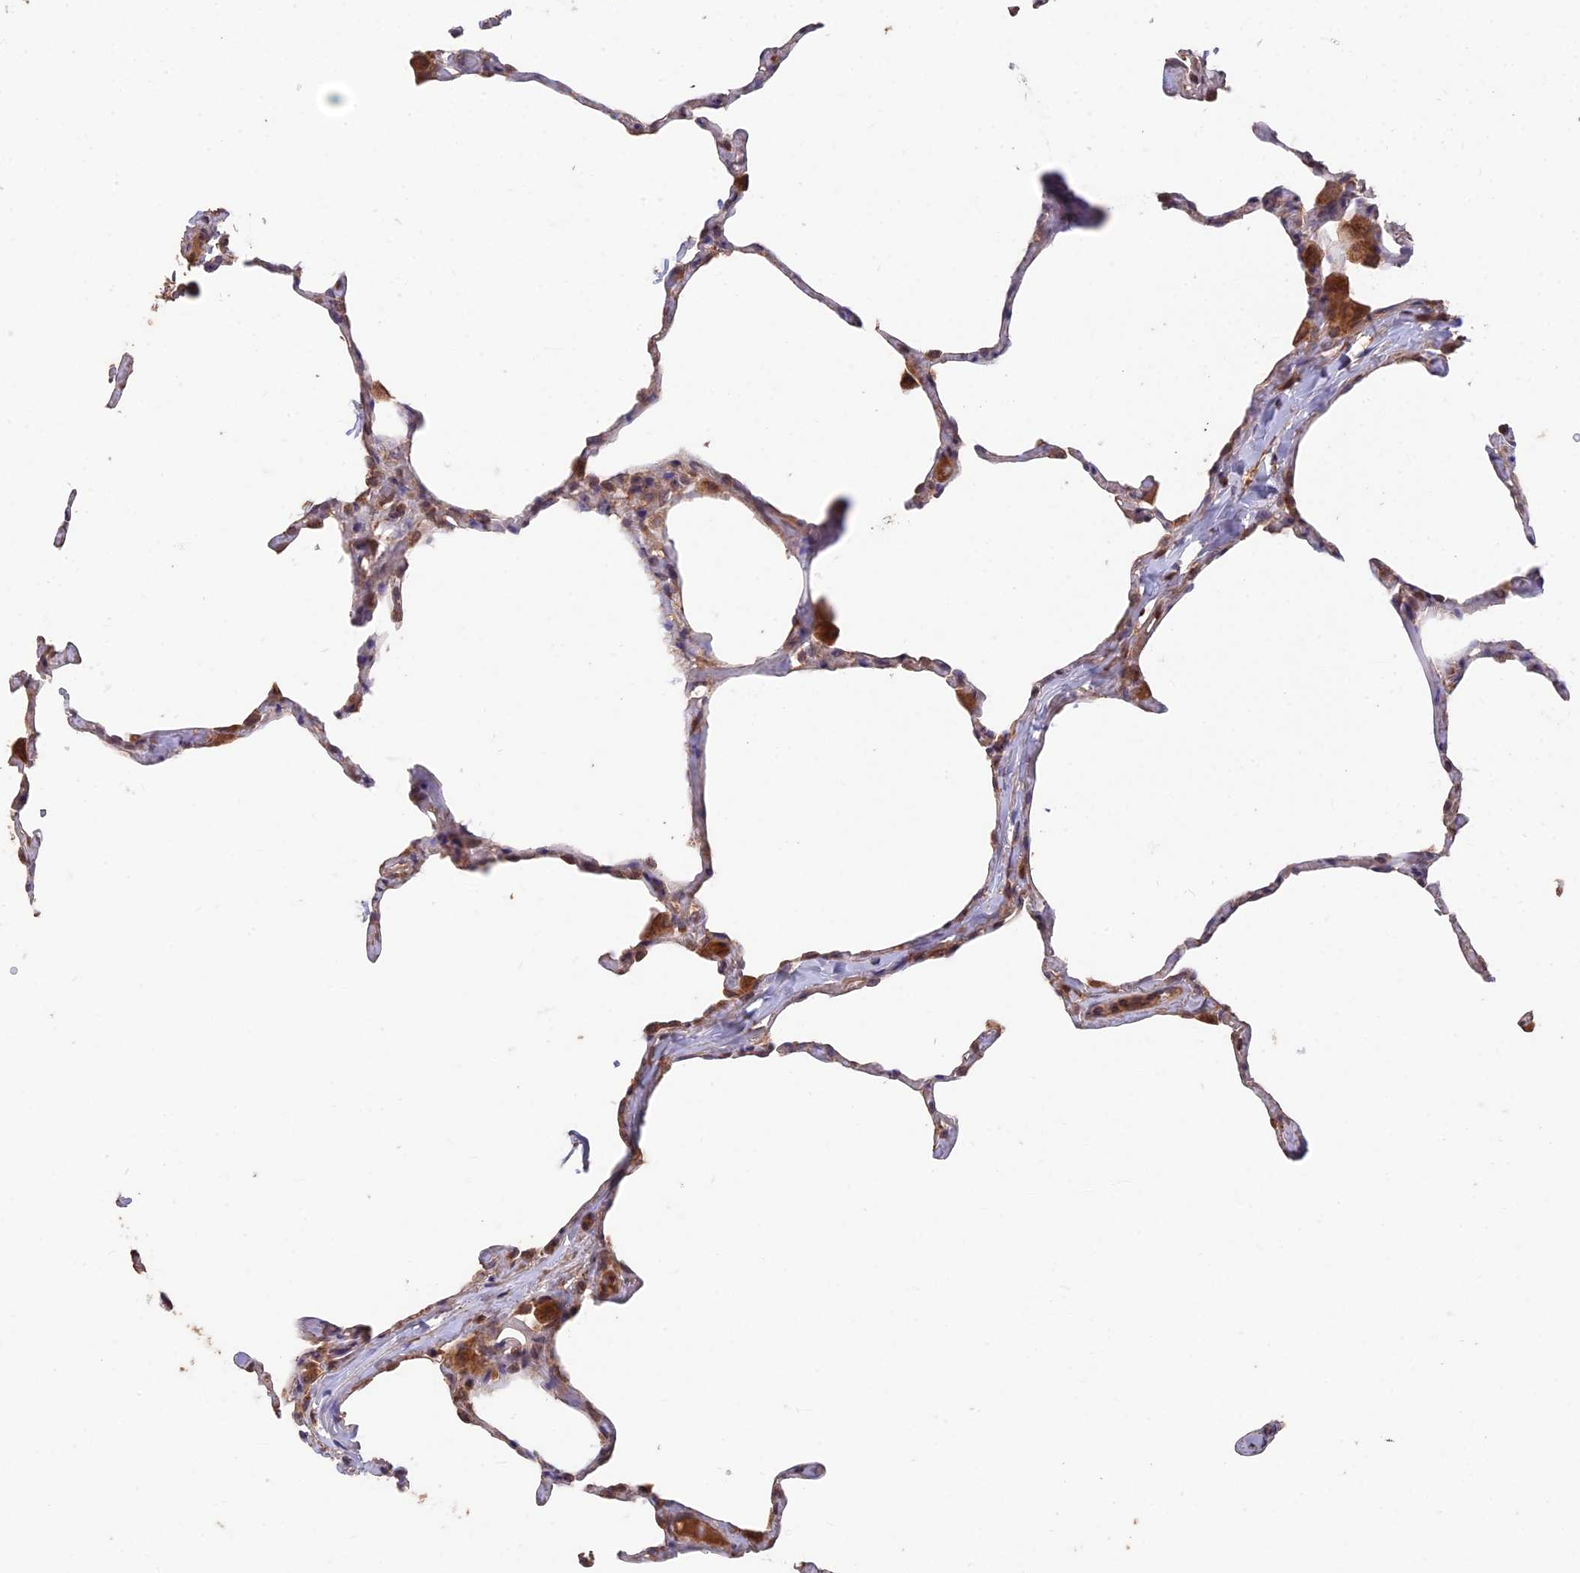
{"staining": {"intensity": "weak", "quantity": "25%-75%", "location": "cytoplasmic/membranous"}, "tissue": "lung", "cell_type": "Alveolar cells", "image_type": "normal", "snomed": [{"axis": "morphology", "description": "Normal tissue, NOS"}, {"axis": "topography", "description": "Lung"}], "caption": "A high-resolution histopathology image shows immunohistochemistry staining of unremarkable lung, which exhibits weak cytoplasmic/membranous positivity in approximately 25%-75% of alveolar cells.", "gene": "IFT22", "patient": {"sex": "male", "age": 65}}